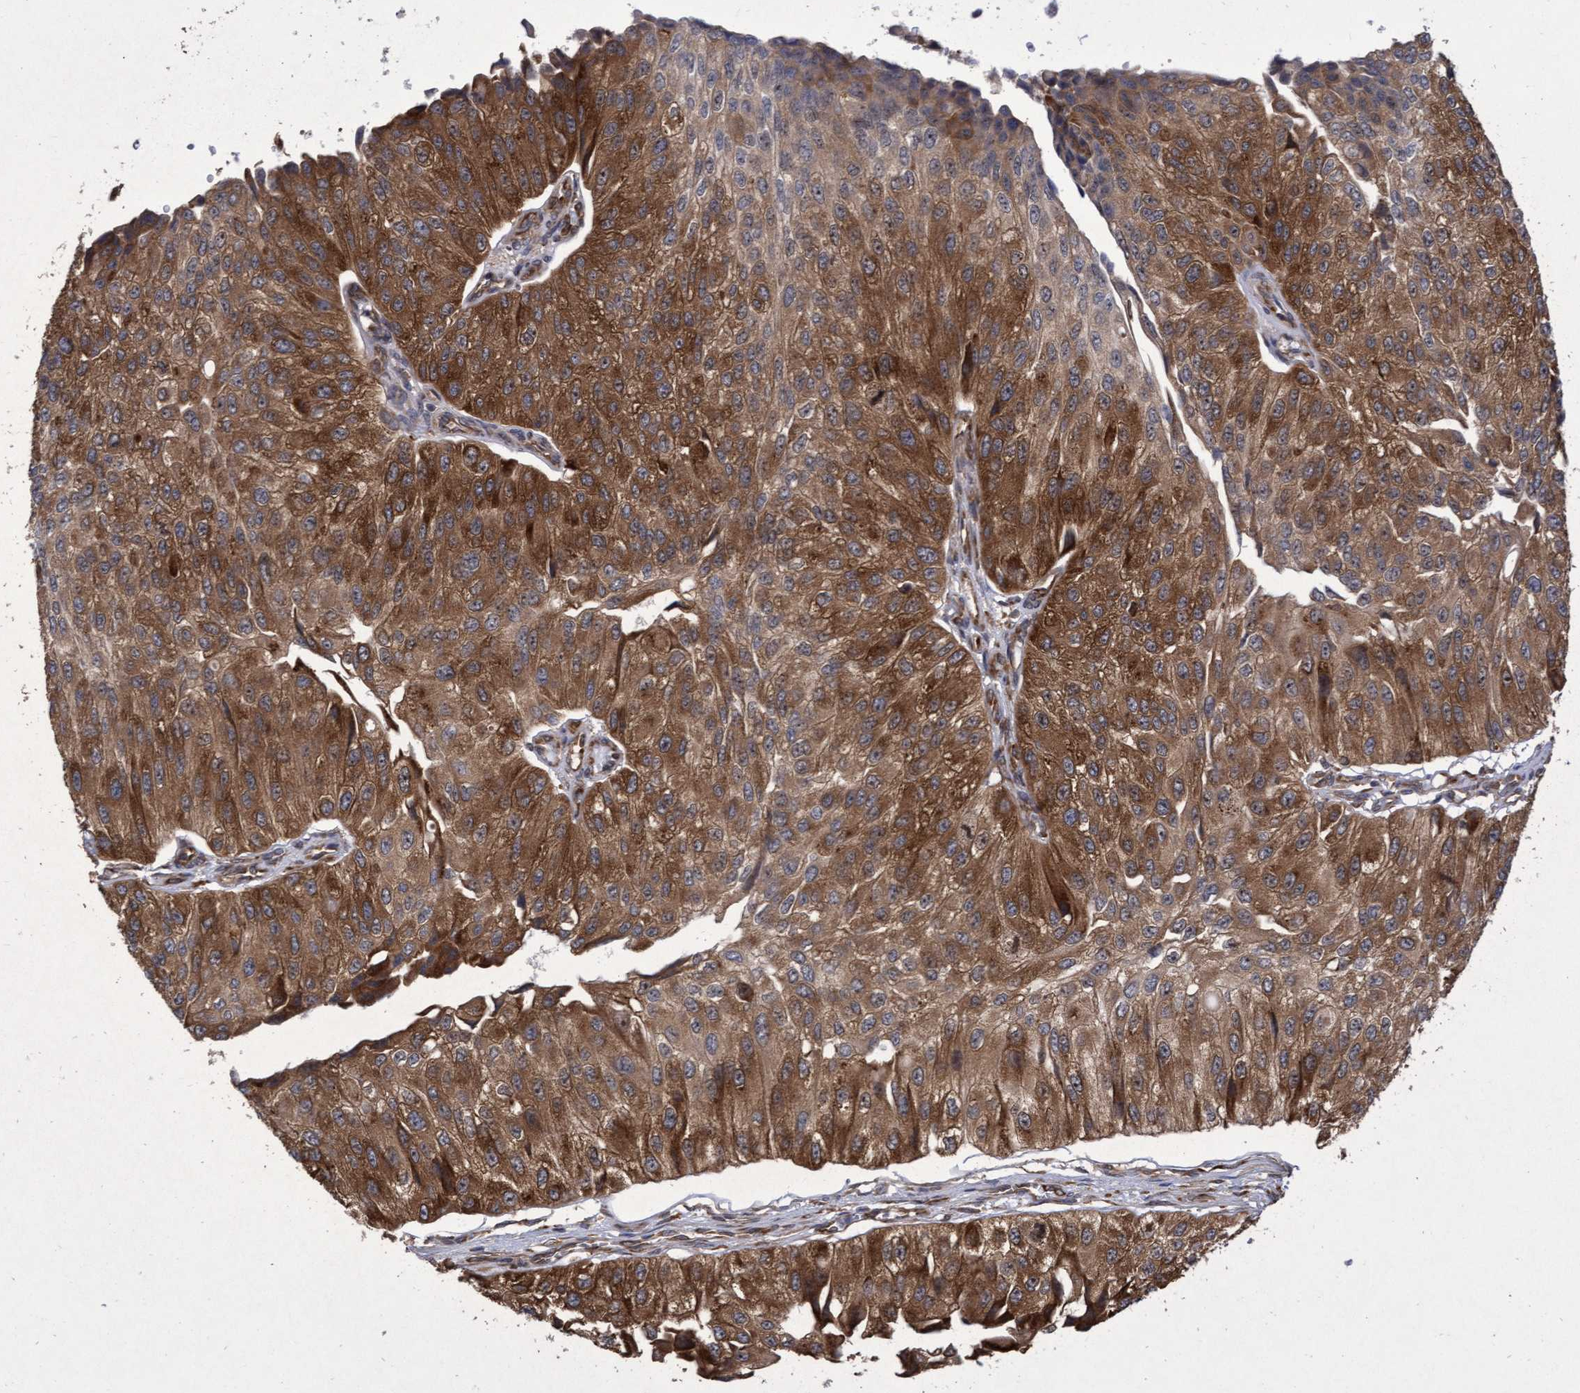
{"staining": {"intensity": "strong", "quantity": ">75%", "location": "cytoplasmic/membranous"}, "tissue": "urothelial cancer", "cell_type": "Tumor cells", "image_type": "cancer", "snomed": [{"axis": "morphology", "description": "Urothelial carcinoma, High grade"}, {"axis": "topography", "description": "Kidney"}, {"axis": "topography", "description": "Urinary bladder"}], "caption": "High-power microscopy captured an IHC micrograph of urothelial carcinoma (high-grade), revealing strong cytoplasmic/membranous staining in about >75% of tumor cells.", "gene": "ABCF2", "patient": {"sex": "male", "age": 77}}